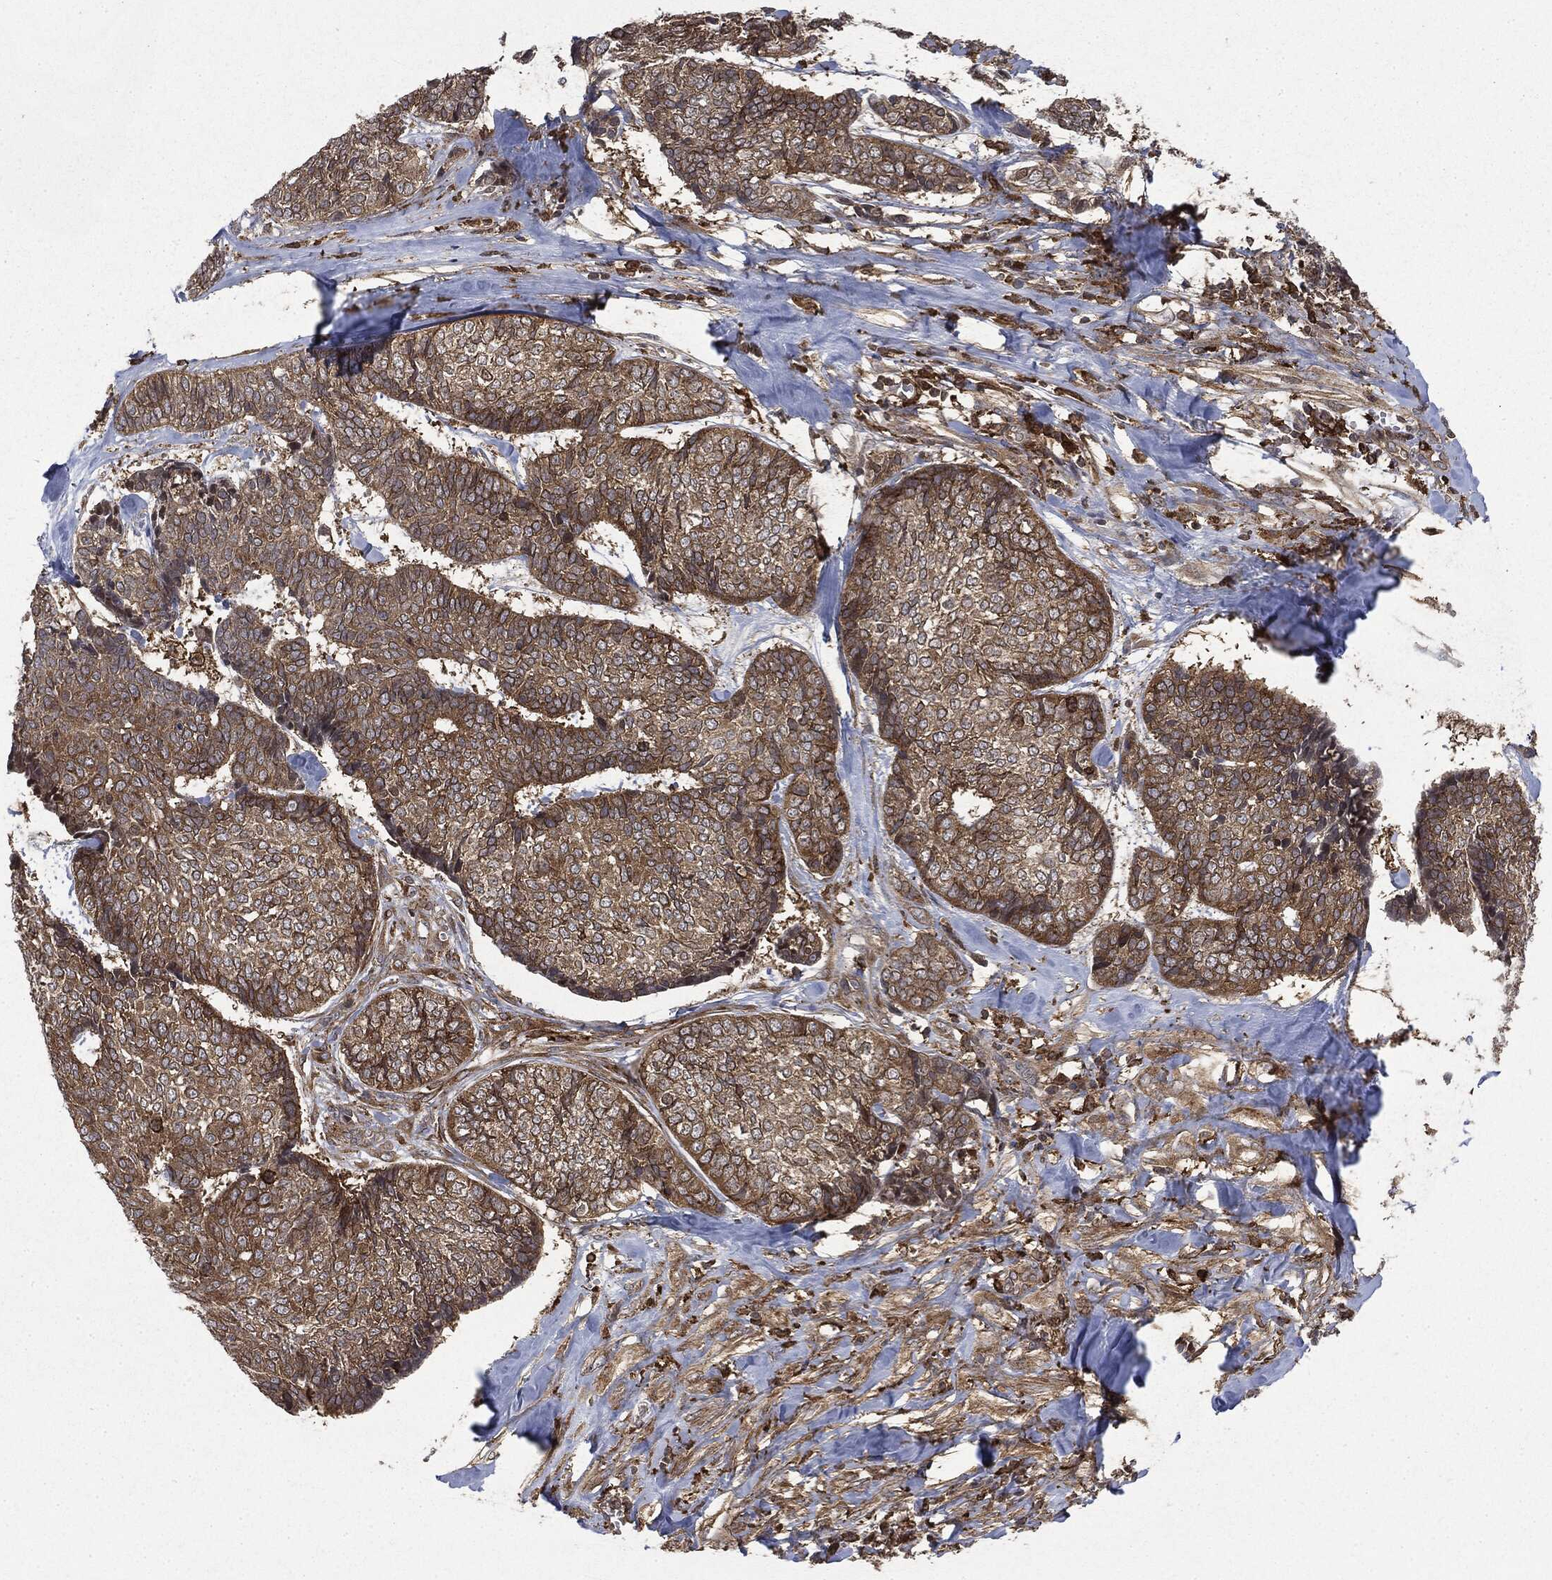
{"staining": {"intensity": "moderate", "quantity": ">75%", "location": "cytoplasmic/membranous"}, "tissue": "skin cancer", "cell_type": "Tumor cells", "image_type": "cancer", "snomed": [{"axis": "morphology", "description": "Basal cell carcinoma"}, {"axis": "topography", "description": "Skin"}], "caption": "IHC micrograph of human skin cancer stained for a protein (brown), which demonstrates medium levels of moderate cytoplasmic/membranous positivity in approximately >75% of tumor cells.", "gene": "SNX5", "patient": {"sex": "male", "age": 86}}